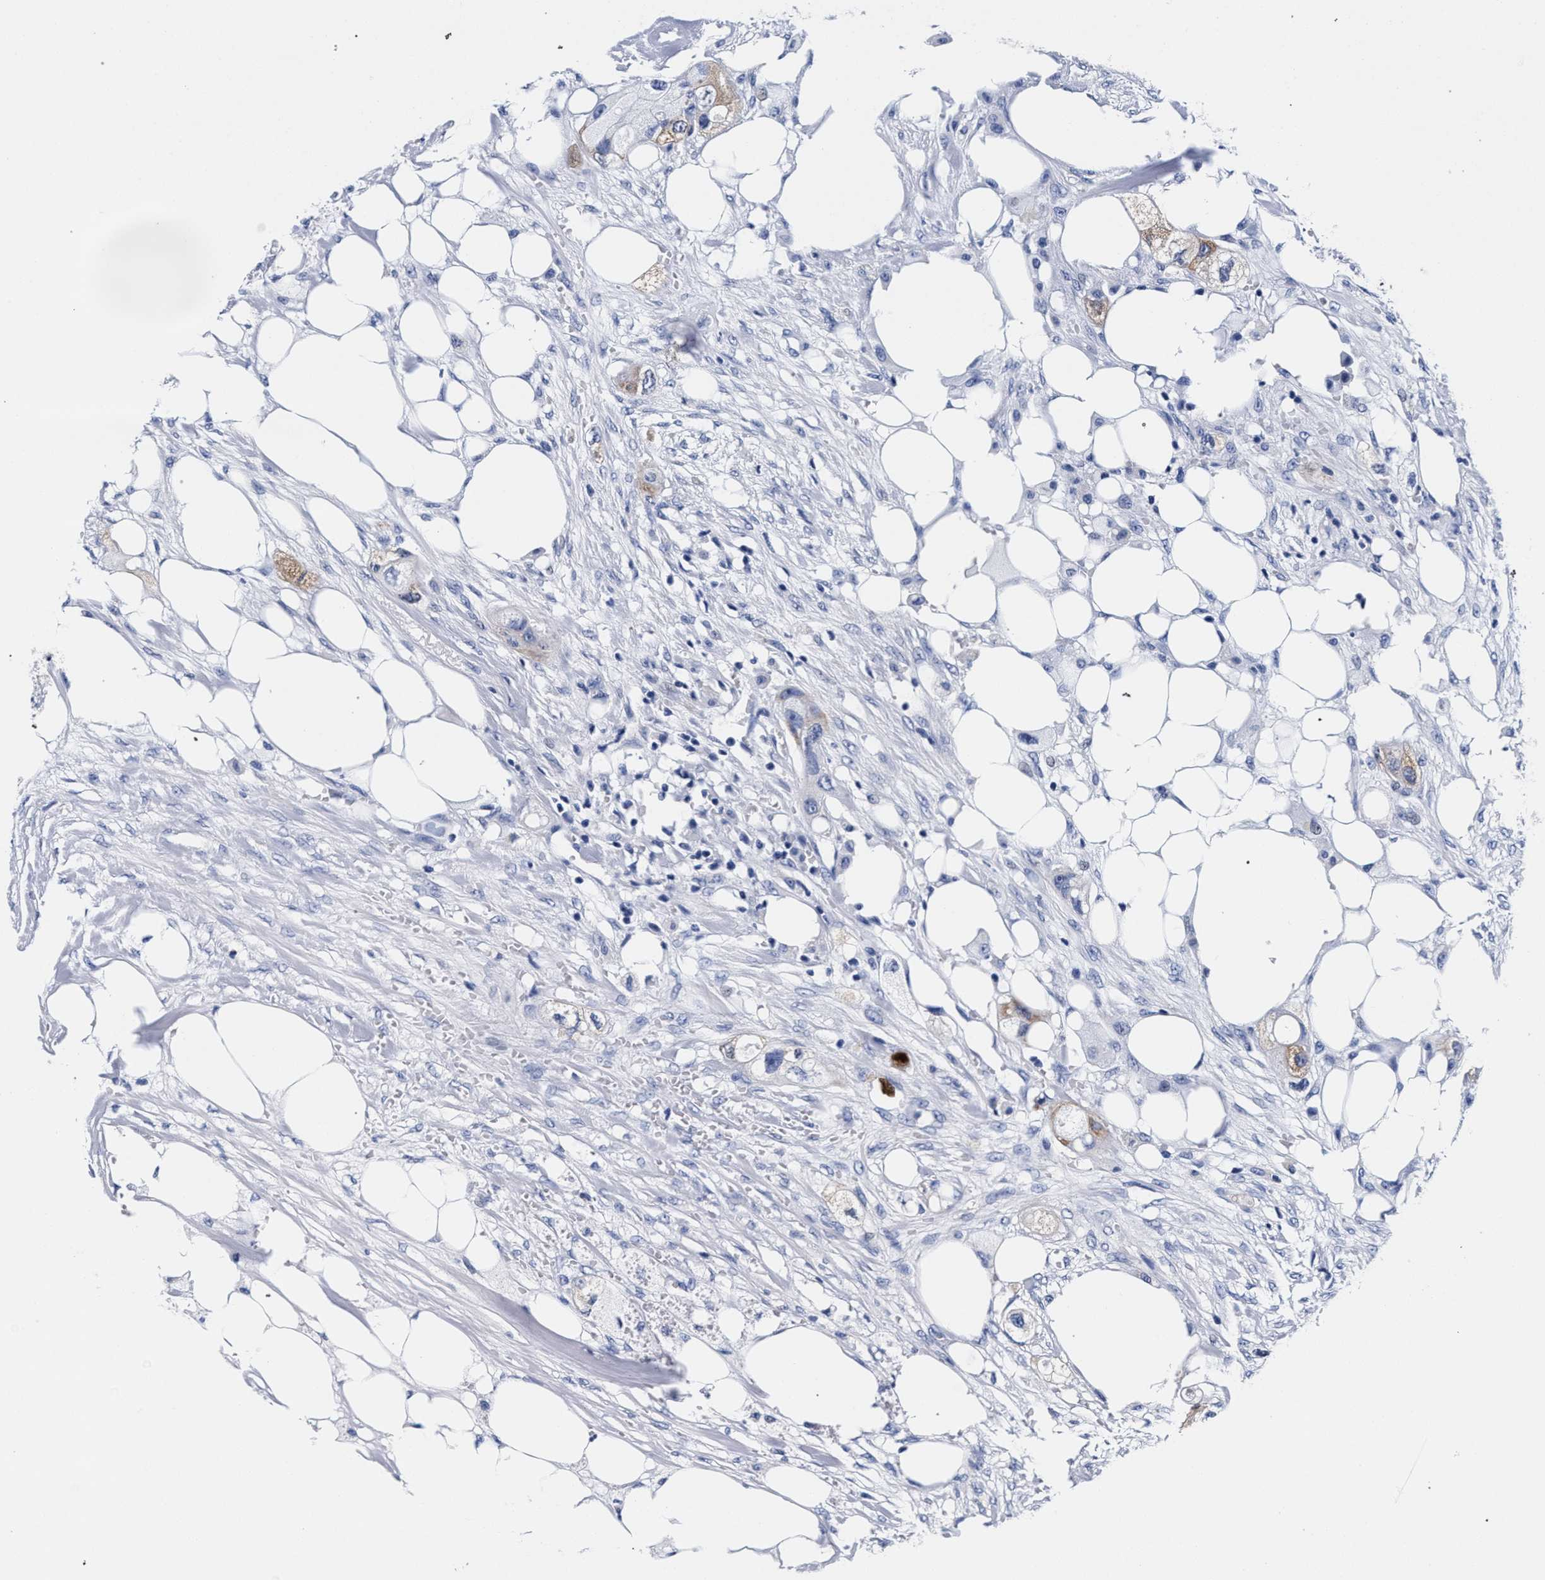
{"staining": {"intensity": "negative", "quantity": "none", "location": "none"}, "tissue": "colorectal cancer", "cell_type": "Tumor cells", "image_type": "cancer", "snomed": [{"axis": "morphology", "description": "Adenocarcinoma, NOS"}, {"axis": "topography", "description": "Colon"}], "caption": "Tumor cells show no significant protein expression in colorectal cancer. The staining was performed using DAB to visualize the protein expression in brown, while the nuclei were stained in blue with hematoxylin (Magnification: 20x).", "gene": "RAB3B", "patient": {"sex": "female", "age": 57}}